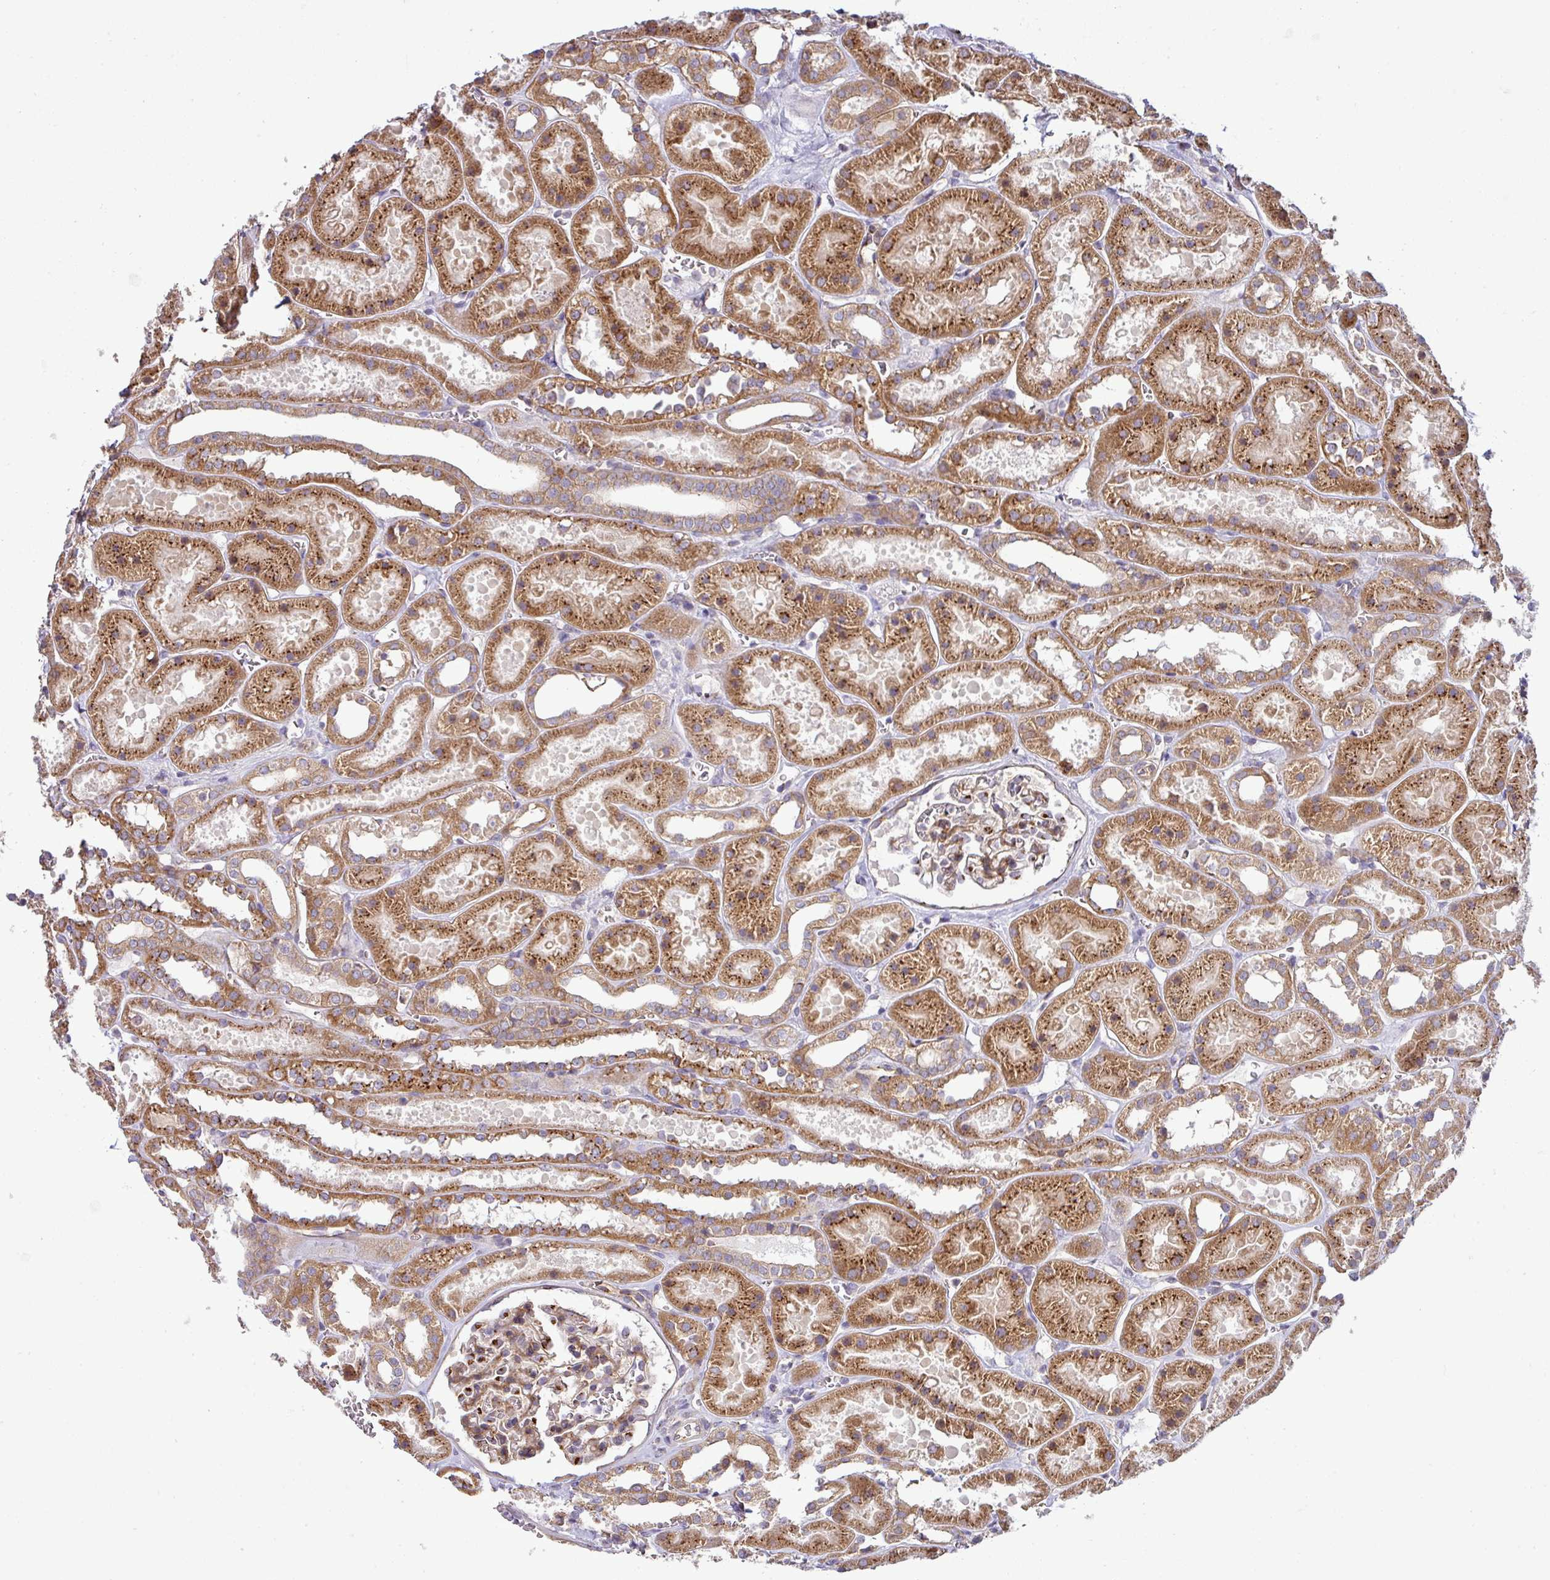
{"staining": {"intensity": "moderate", "quantity": ">75%", "location": "cytoplasmic/membranous"}, "tissue": "kidney", "cell_type": "Cells in glomeruli", "image_type": "normal", "snomed": [{"axis": "morphology", "description": "Normal tissue, NOS"}, {"axis": "topography", "description": "Kidney"}], "caption": "Kidney stained for a protein (brown) displays moderate cytoplasmic/membranous positive positivity in approximately >75% of cells in glomeruli.", "gene": "TIMMDC1", "patient": {"sex": "female", "age": 41}}